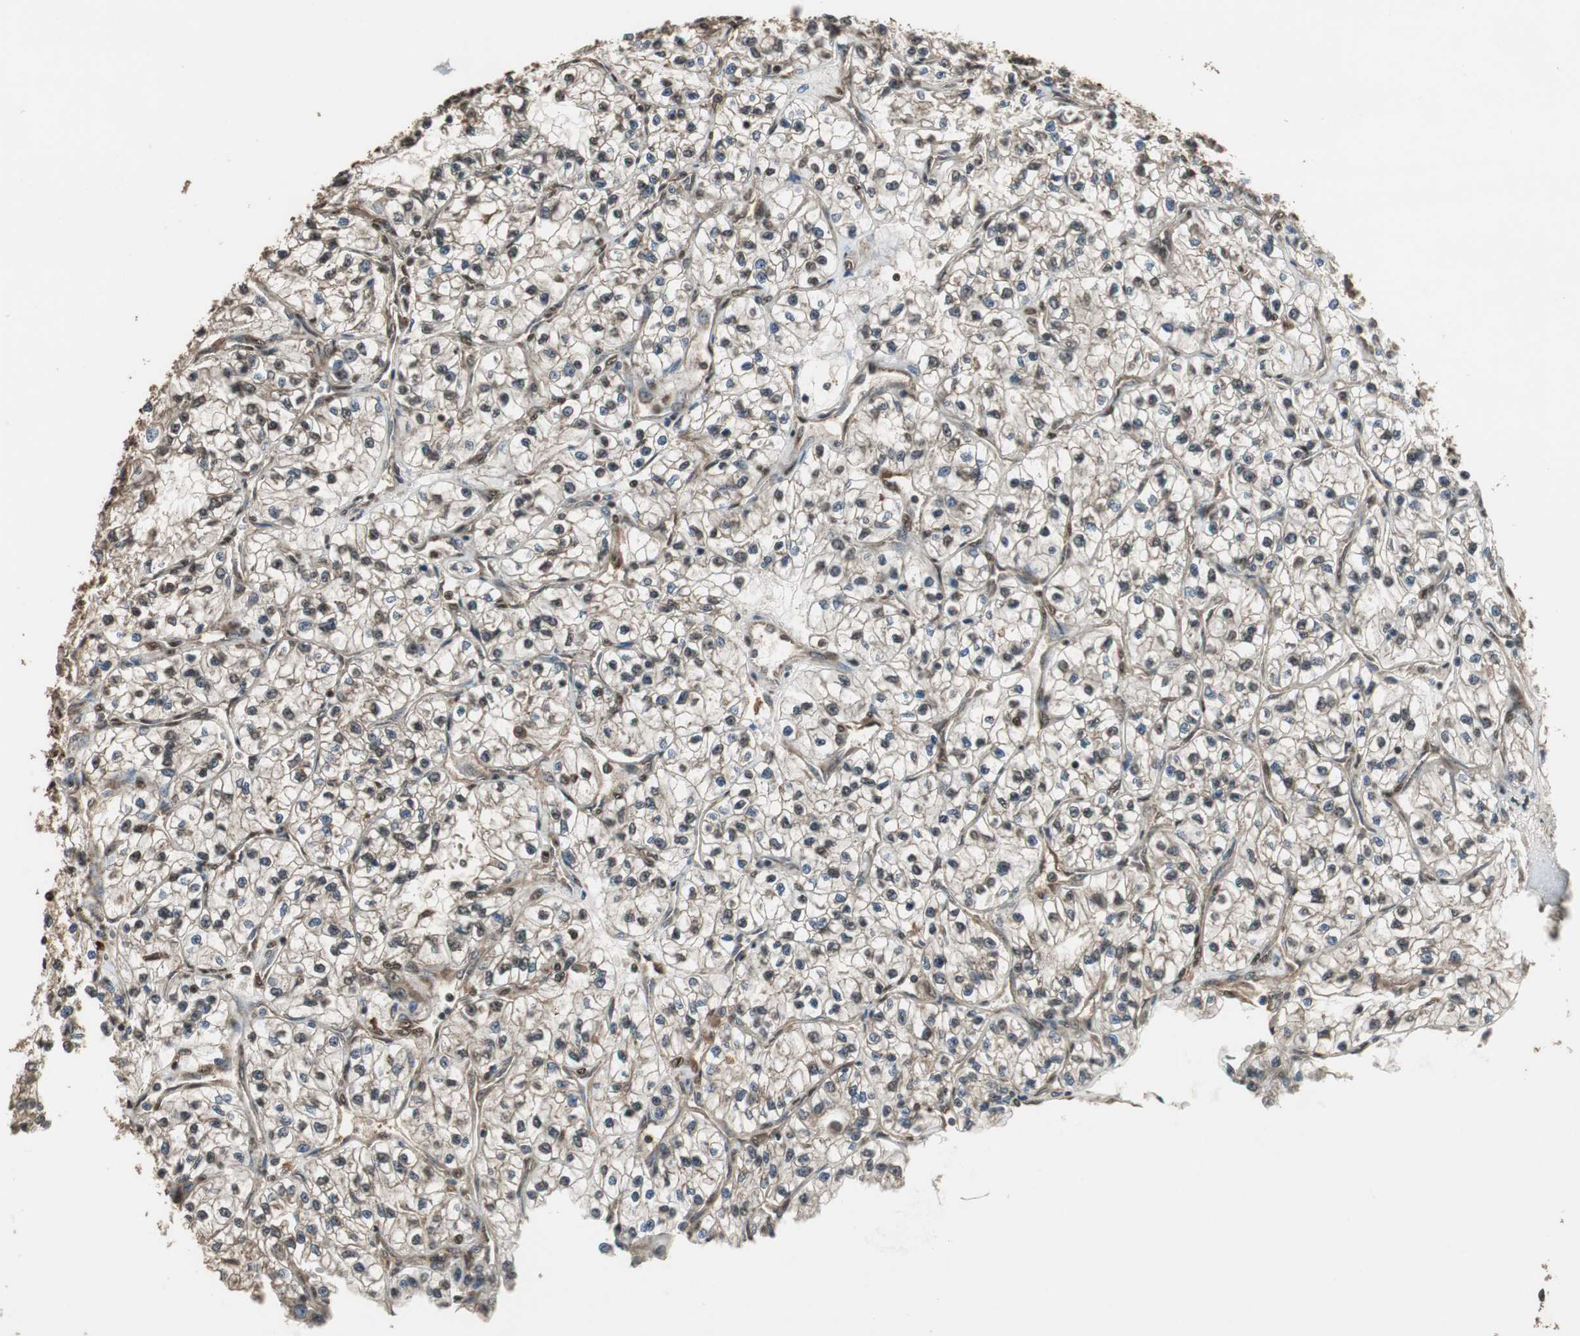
{"staining": {"intensity": "moderate", "quantity": "25%-75%", "location": "cytoplasmic/membranous,nuclear"}, "tissue": "renal cancer", "cell_type": "Tumor cells", "image_type": "cancer", "snomed": [{"axis": "morphology", "description": "Adenocarcinoma, NOS"}, {"axis": "topography", "description": "Kidney"}], "caption": "Immunohistochemistry (DAB) staining of human adenocarcinoma (renal) shows moderate cytoplasmic/membranous and nuclear protein expression in approximately 25%-75% of tumor cells. (DAB (3,3'-diaminobenzidine) IHC, brown staining for protein, blue staining for nuclei).", "gene": "PPP1R13B", "patient": {"sex": "female", "age": 57}}